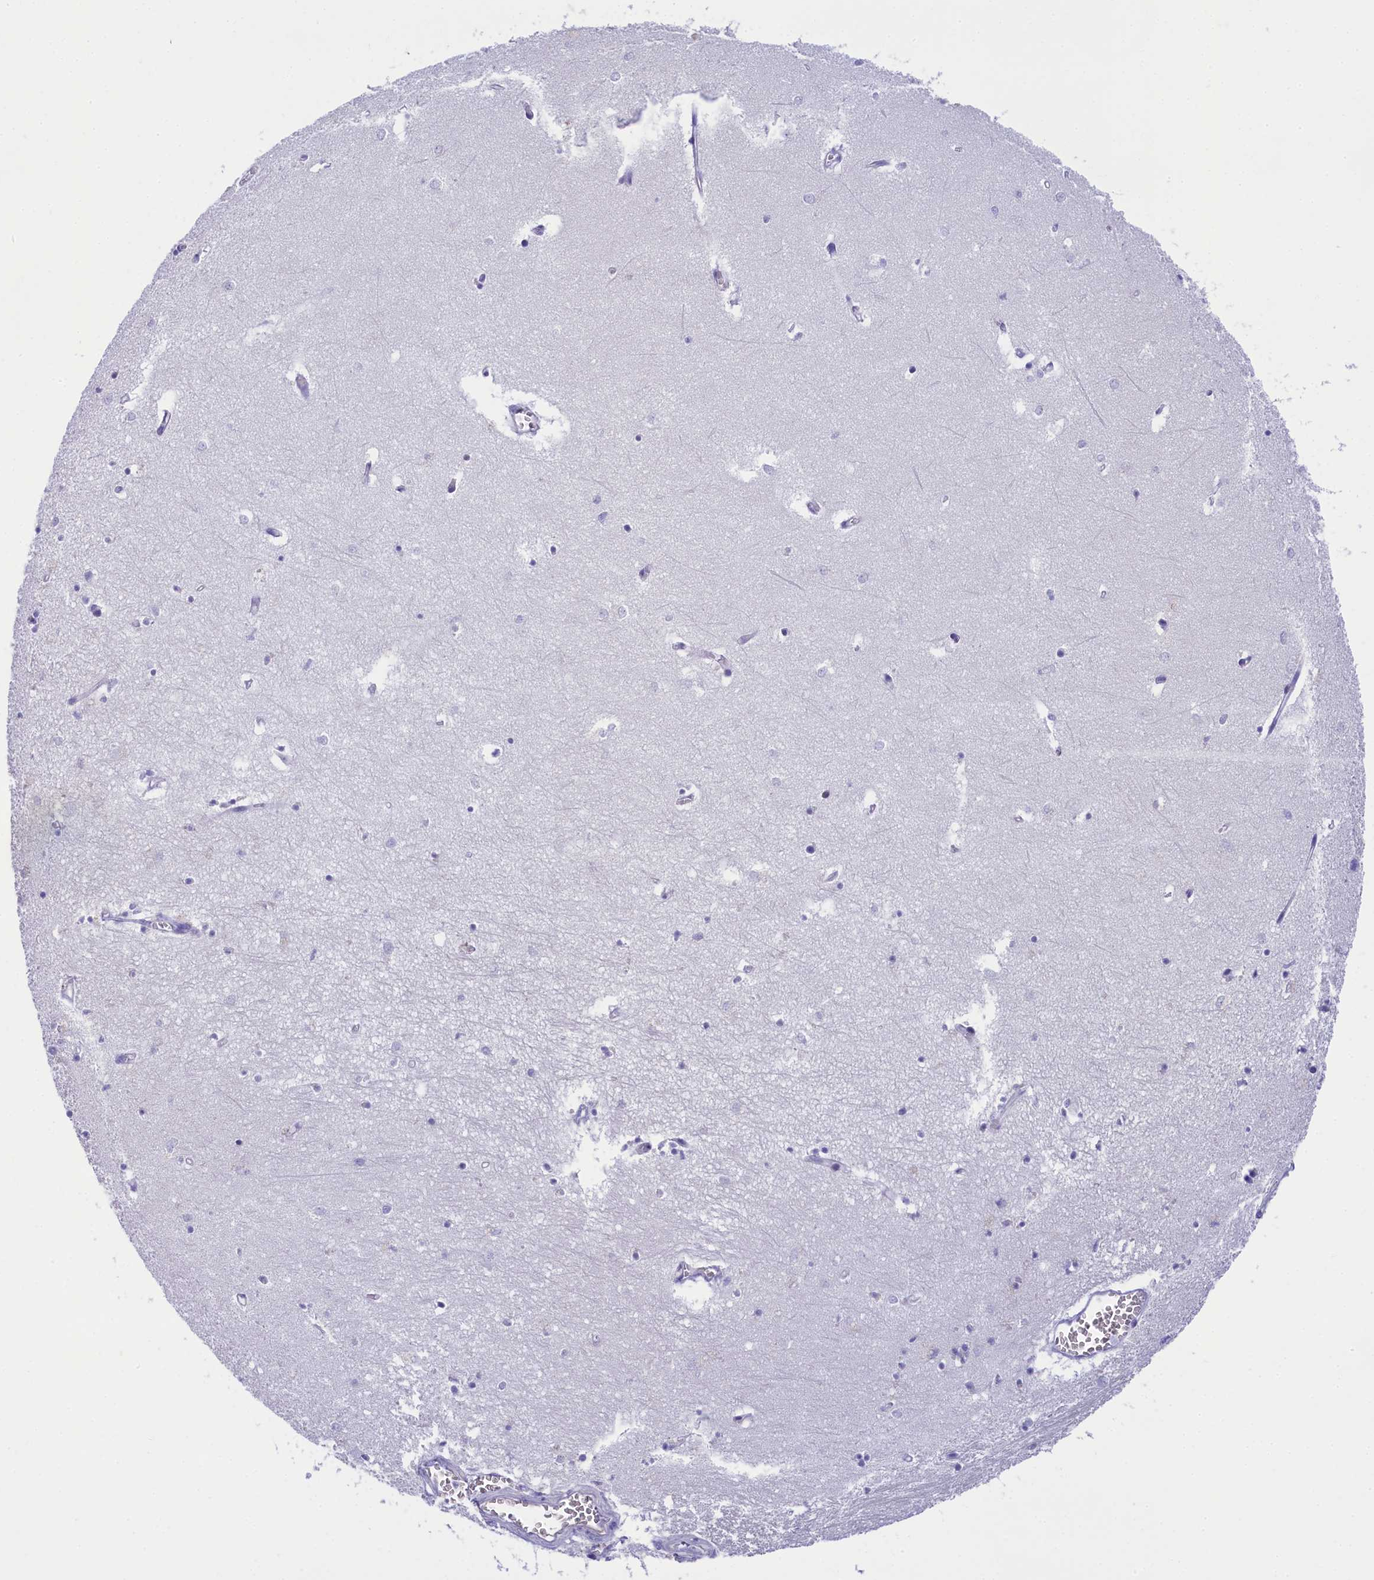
{"staining": {"intensity": "negative", "quantity": "none", "location": "none"}, "tissue": "hippocampus", "cell_type": "Glial cells", "image_type": "normal", "snomed": [{"axis": "morphology", "description": "Normal tissue, NOS"}, {"axis": "topography", "description": "Hippocampus"}], "caption": "A photomicrograph of hippocampus stained for a protein shows no brown staining in glial cells. (DAB (3,3'-diaminobenzidine) IHC with hematoxylin counter stain).", "gene": "TACSTD2", "patient": {"sex": "female", "age": 64}}